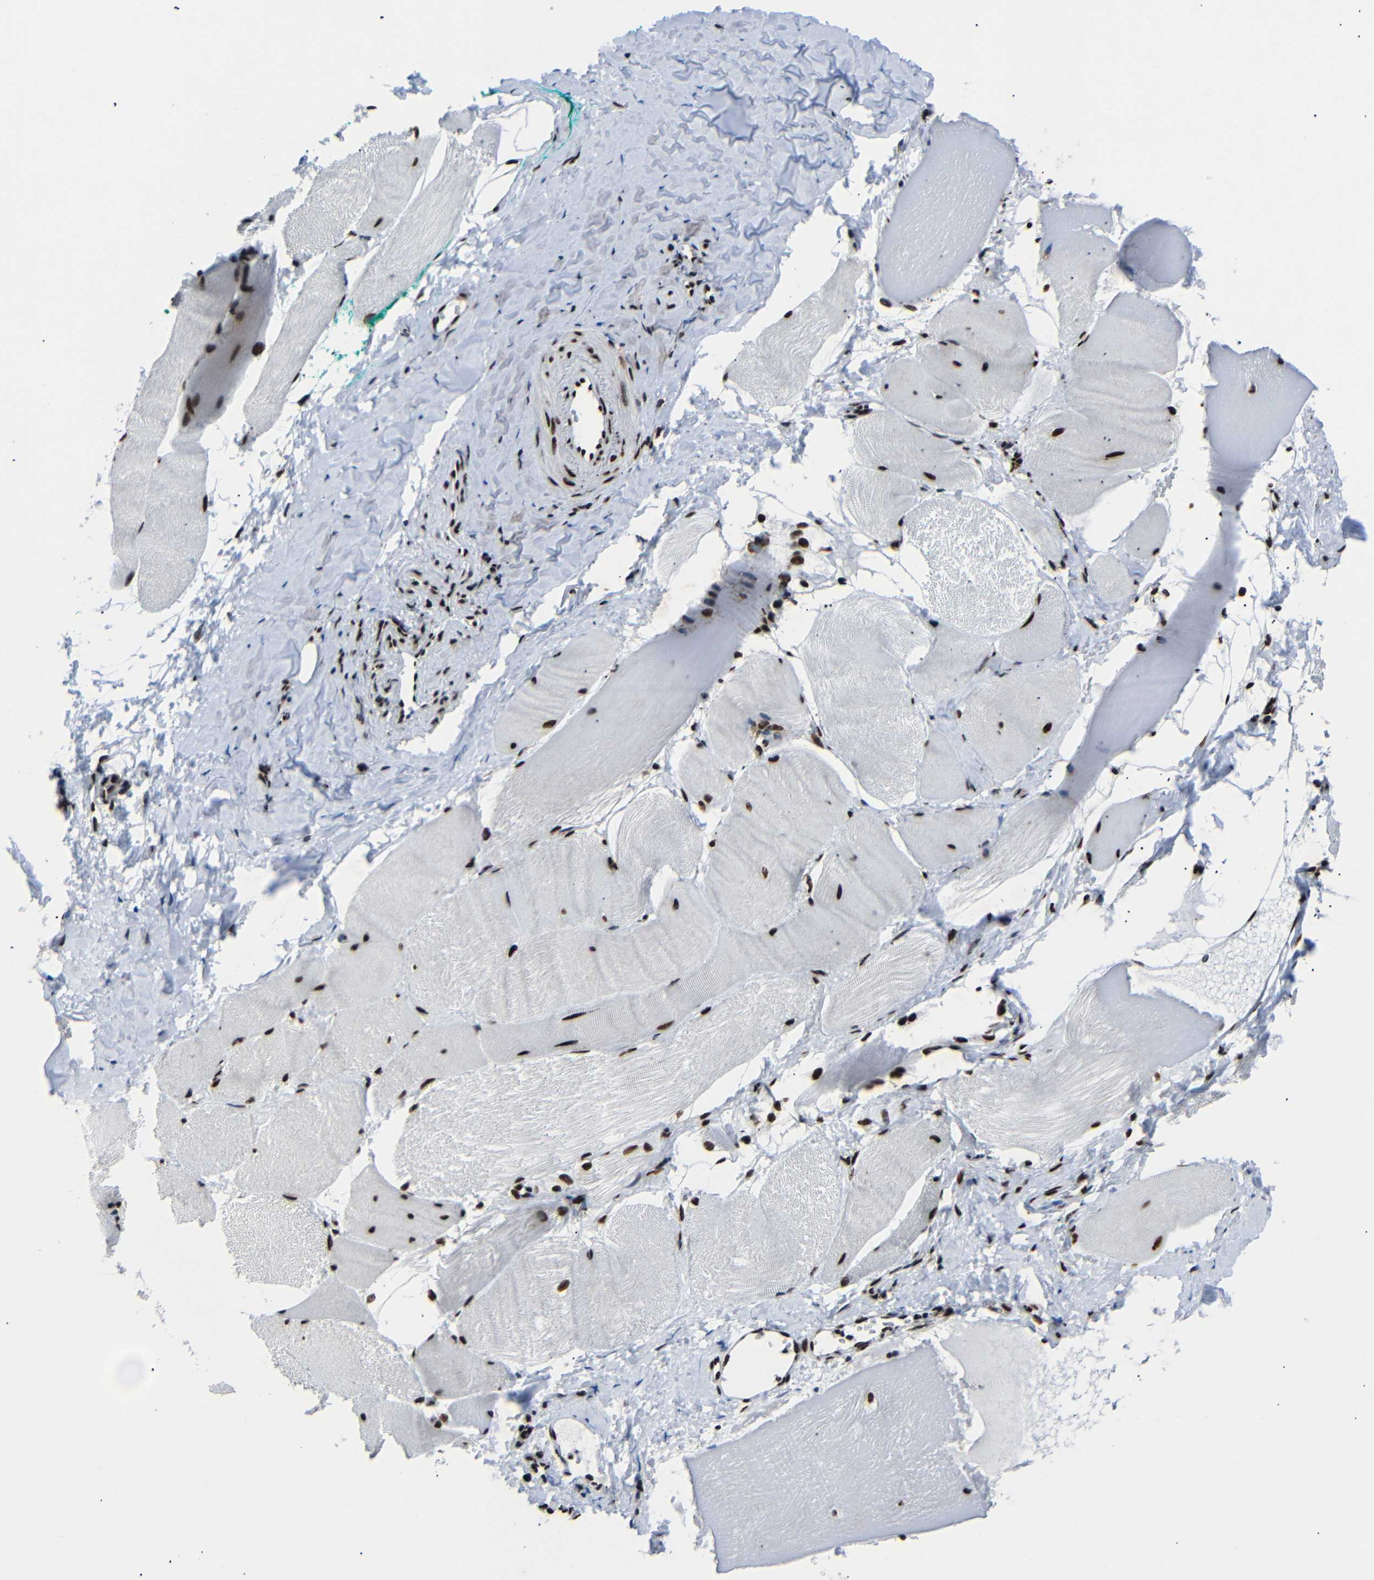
{"staining": {"intensity": "strong", "quantity": ">75%", "location": "nuclear"}, "tissue": "skeletal muscle", "cell_type": "Myocytes", "image_type": "normal", "snomed": [{"axis": "morphology", "description": "Normal tissue, NOS"}, {"axis": "morphology", "description": "Squamous cell carcinoma, NOS"}, {"axis": "topography", "description": "Skeletal muscle"}], "caption": "A brown stain labels strong nuclear positivity of a protein in myocytes of normal human skeletal muscle. Nuclei are stained in blue.", "gene": "SRSF1", "patient": {"sex": "male", "age": 51}}